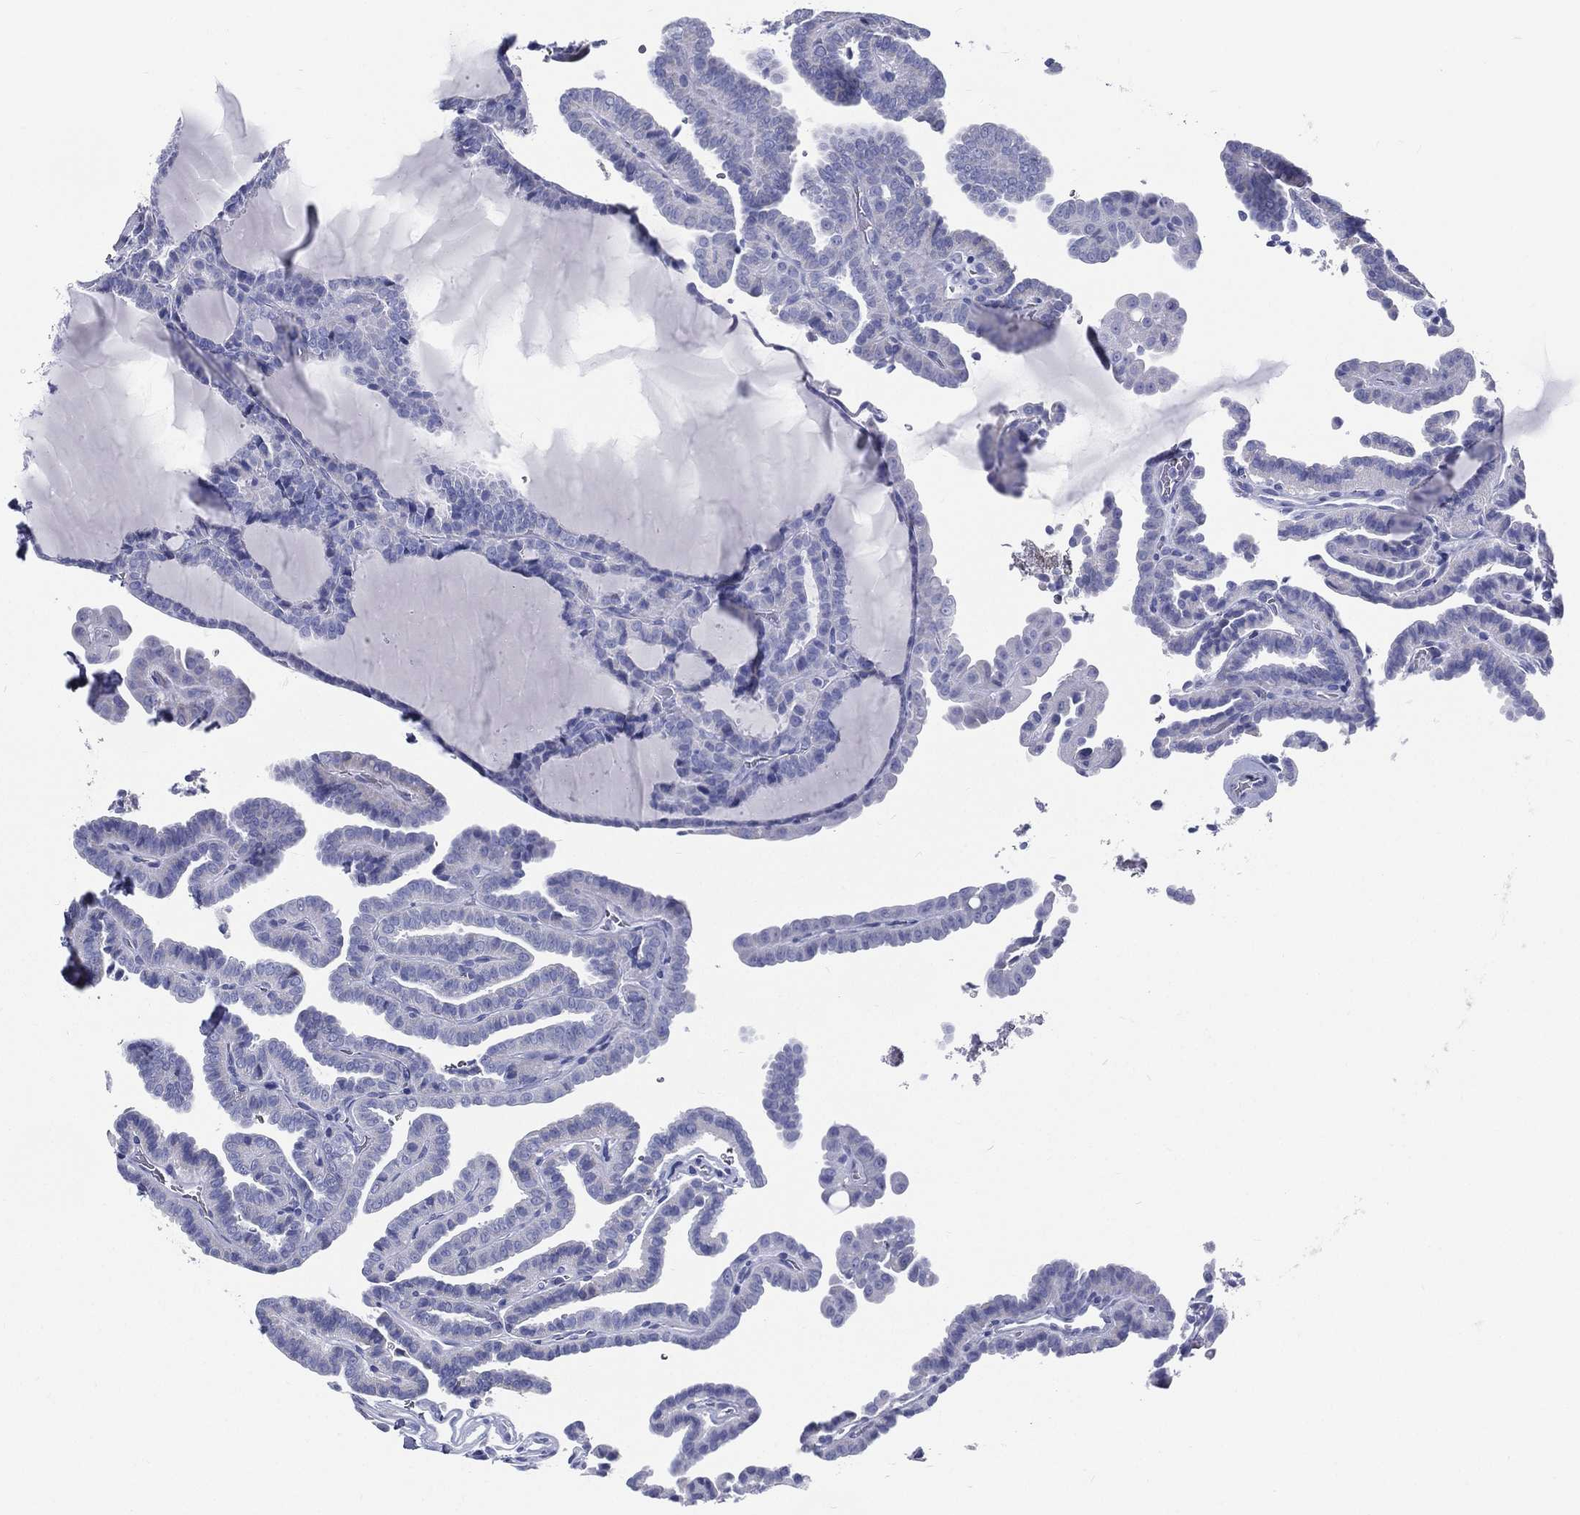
{"staining": {"intensity": "negative", "quantity": "none", "location": "none"}, "tissue": "thyroid cancer", "cell_type": "Tumor cells", "image_type": "cancer", "snomed": [{"axis": "morphology", "description": "Papillary adenocarcinoma, NOS"}, {"axis": "topography", "description": "Thyroid gland"}], "caption": "IHC image of neoplastic tissue: thyroid papillary adenocarcinoma stained with DAB (3,3'-diaminobenzidine) shows no significant protein staining in tumor cells.", "gene": "RSPH4A", "patient": {"sex": "female", "age": 39}}